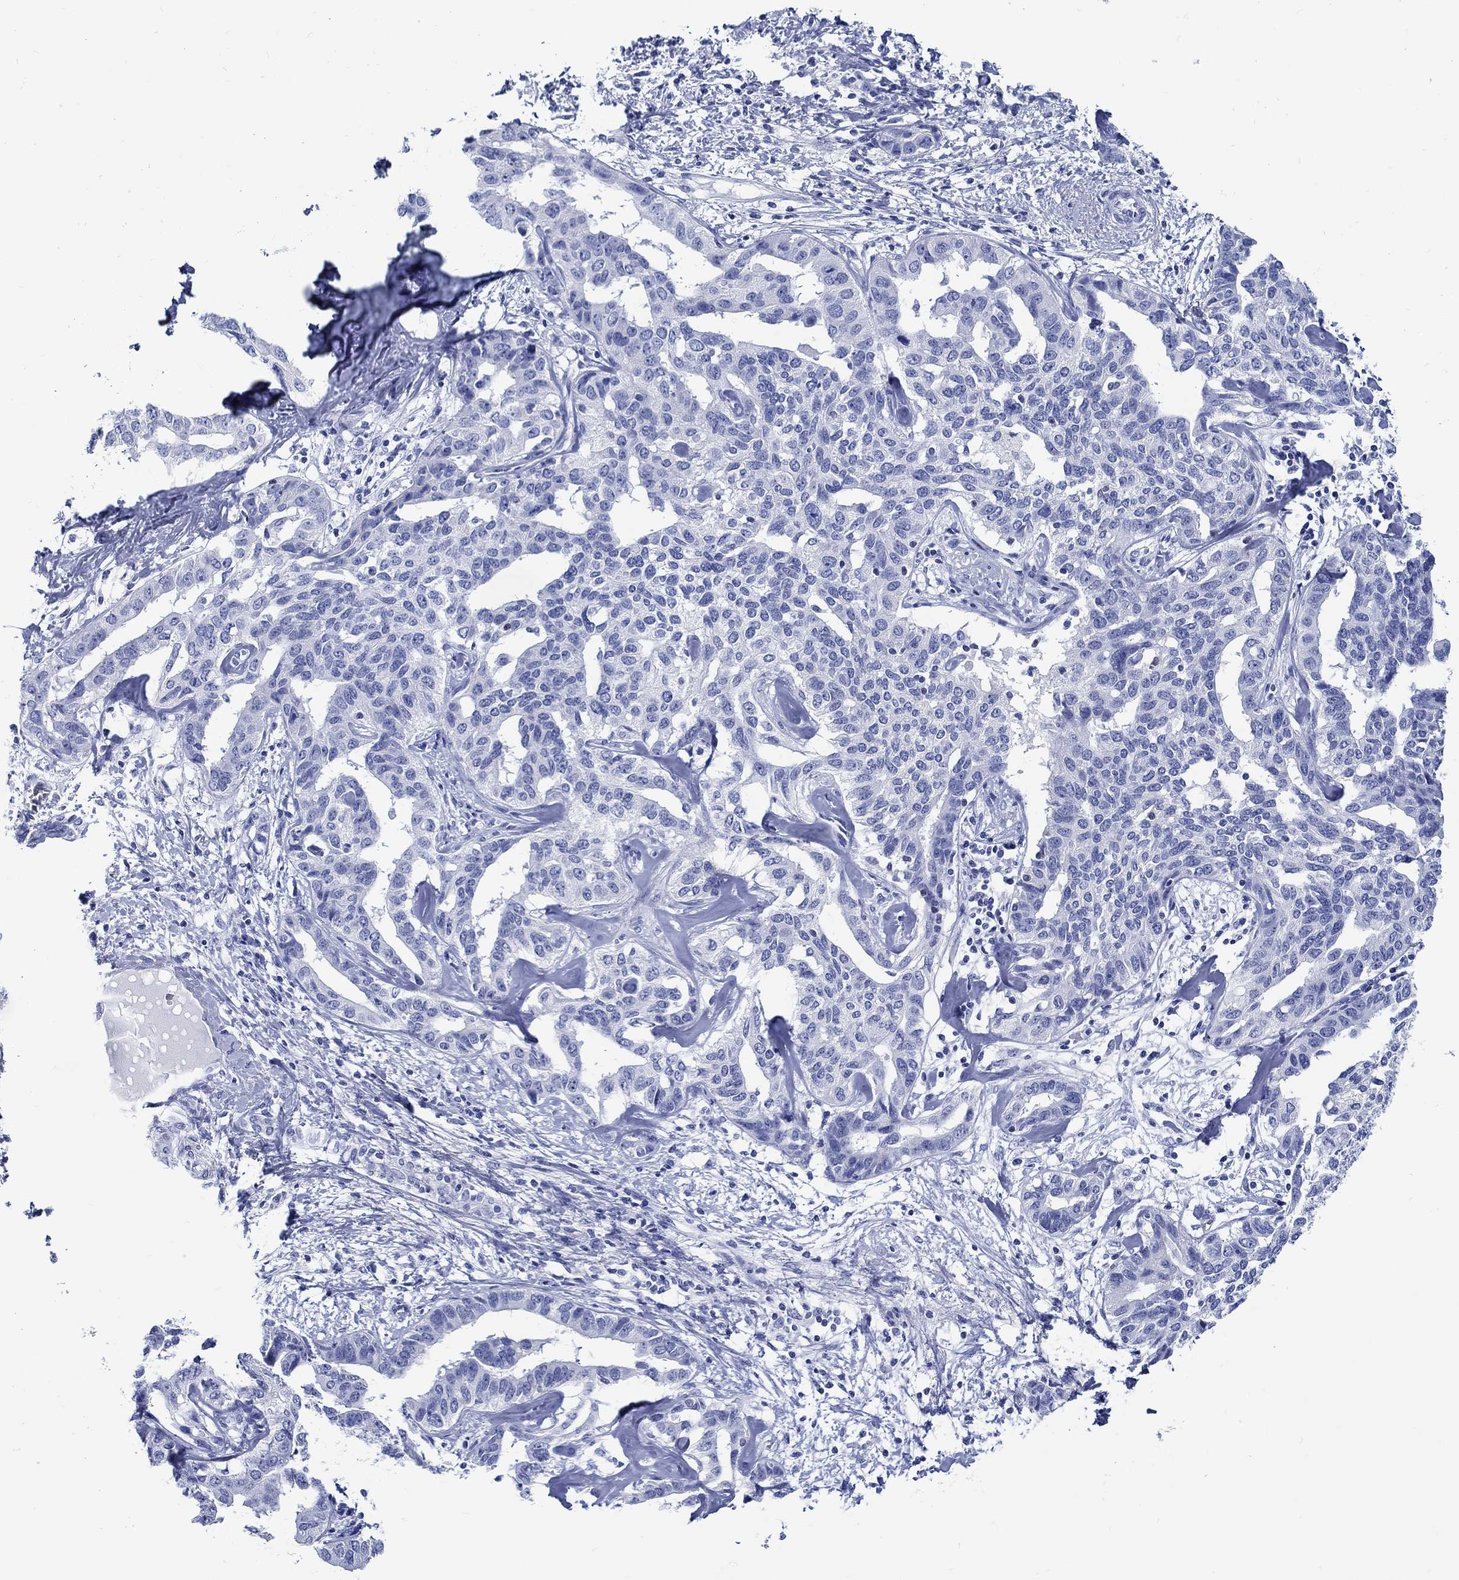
{"staining": {"intensity": "negative", "quantity": "none", "location": "none"}, "tissue": "liver cancer", "cell_type": "Tumor cells", "image_type": "cancer", "snomed": [{"axis": "morphology", "description": "Cholangiocarcinoma"}, {"axis": "topography", "description": "Liver"}], "caption": "Immunohistochemistry histopathology image of neoplastic tissue: liver cancer (cholangiocarcinoma) stained with DAB (3,3'-diaminobenzidine) demonstrates no significant protein staining in tumor cells. (DAB (3,3'-diaminobenzidine) IHC, high magnification).", "gene": "FBXO2", "patient": {"sex": "male", "age": 59}}